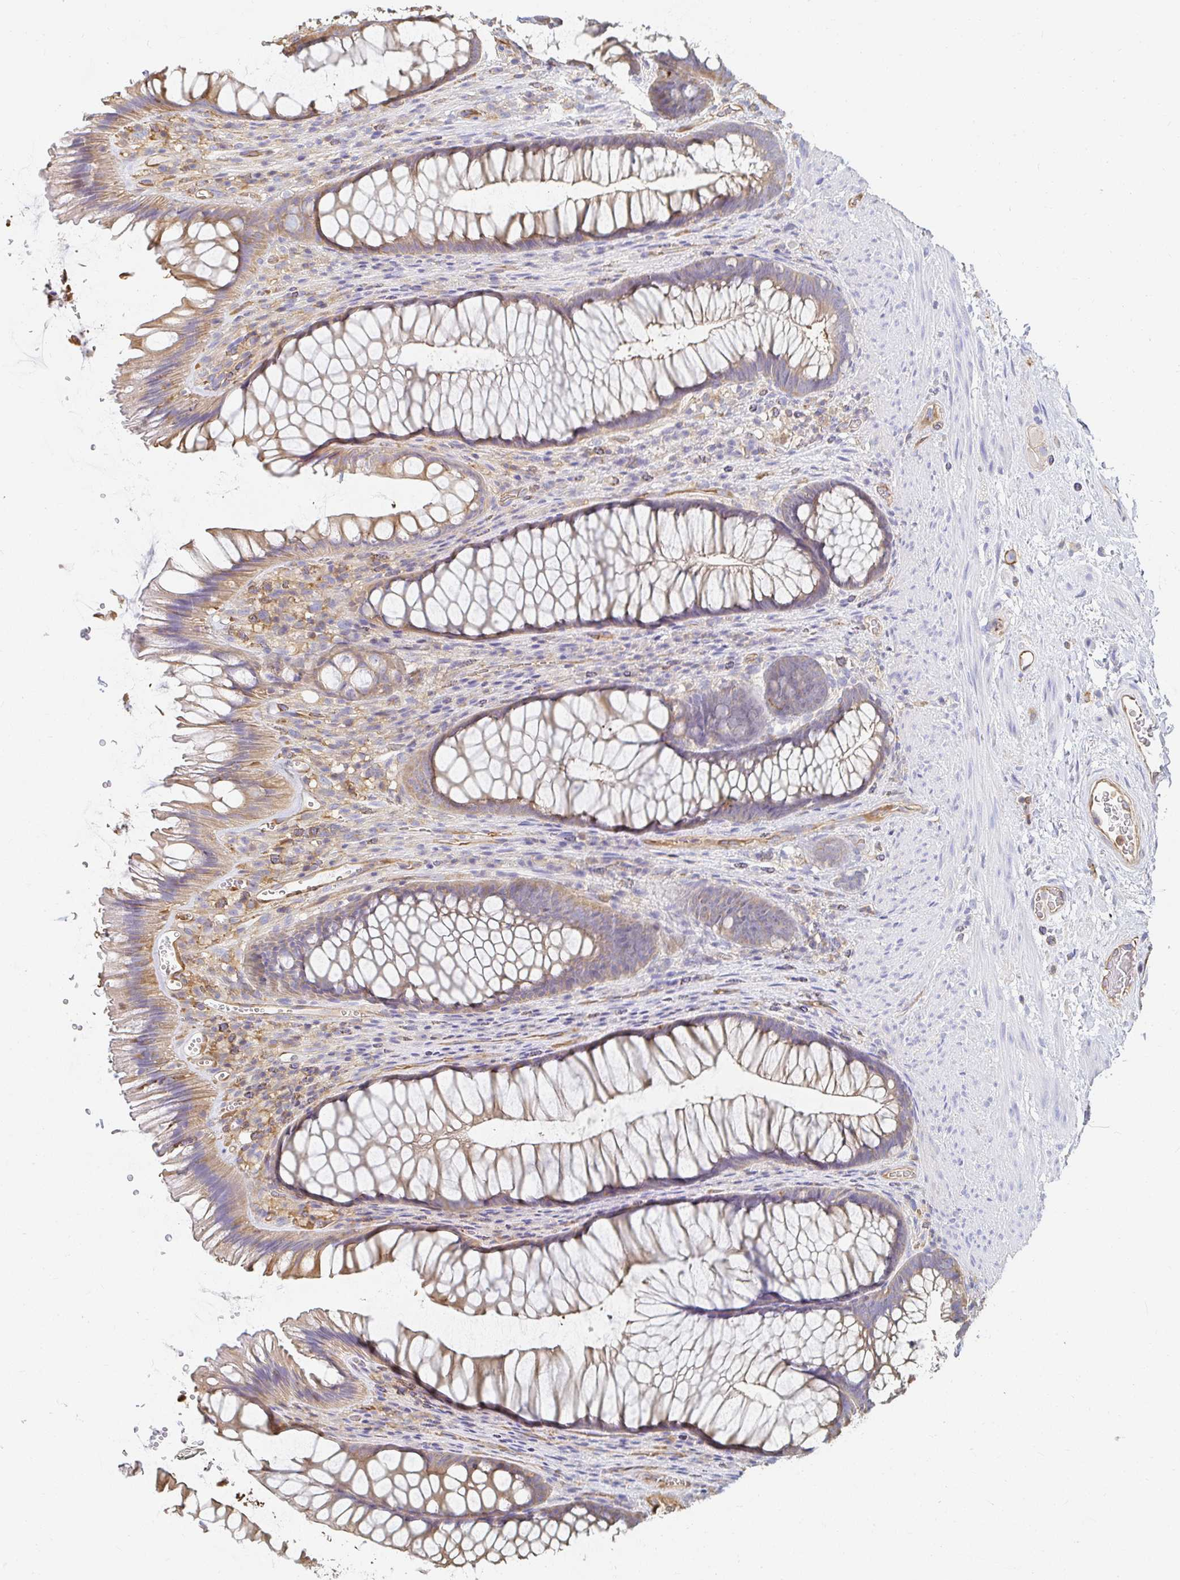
{"staining": {"intensity": "moderate", "quantity": "25%-75%", "location": "cytoplasmic/membranous"}, "tissue": "rectum", "cell_type": "Glandular cells", "image_type": "normal", "snomed": [{"axis": "morphology", "description": "Normal tissue, NOS"}, {"axis": "topography", "description": "Rectum"}], "caption": "Approximately 25%-75% of glandular cells in benign human rectum exhibit moderate cytoplasmic/membranous protein expression as visualized by brown immunohistochemical staining.", "gene": "TSPAN19", "patient": {"sex": "male", "age": 53}}